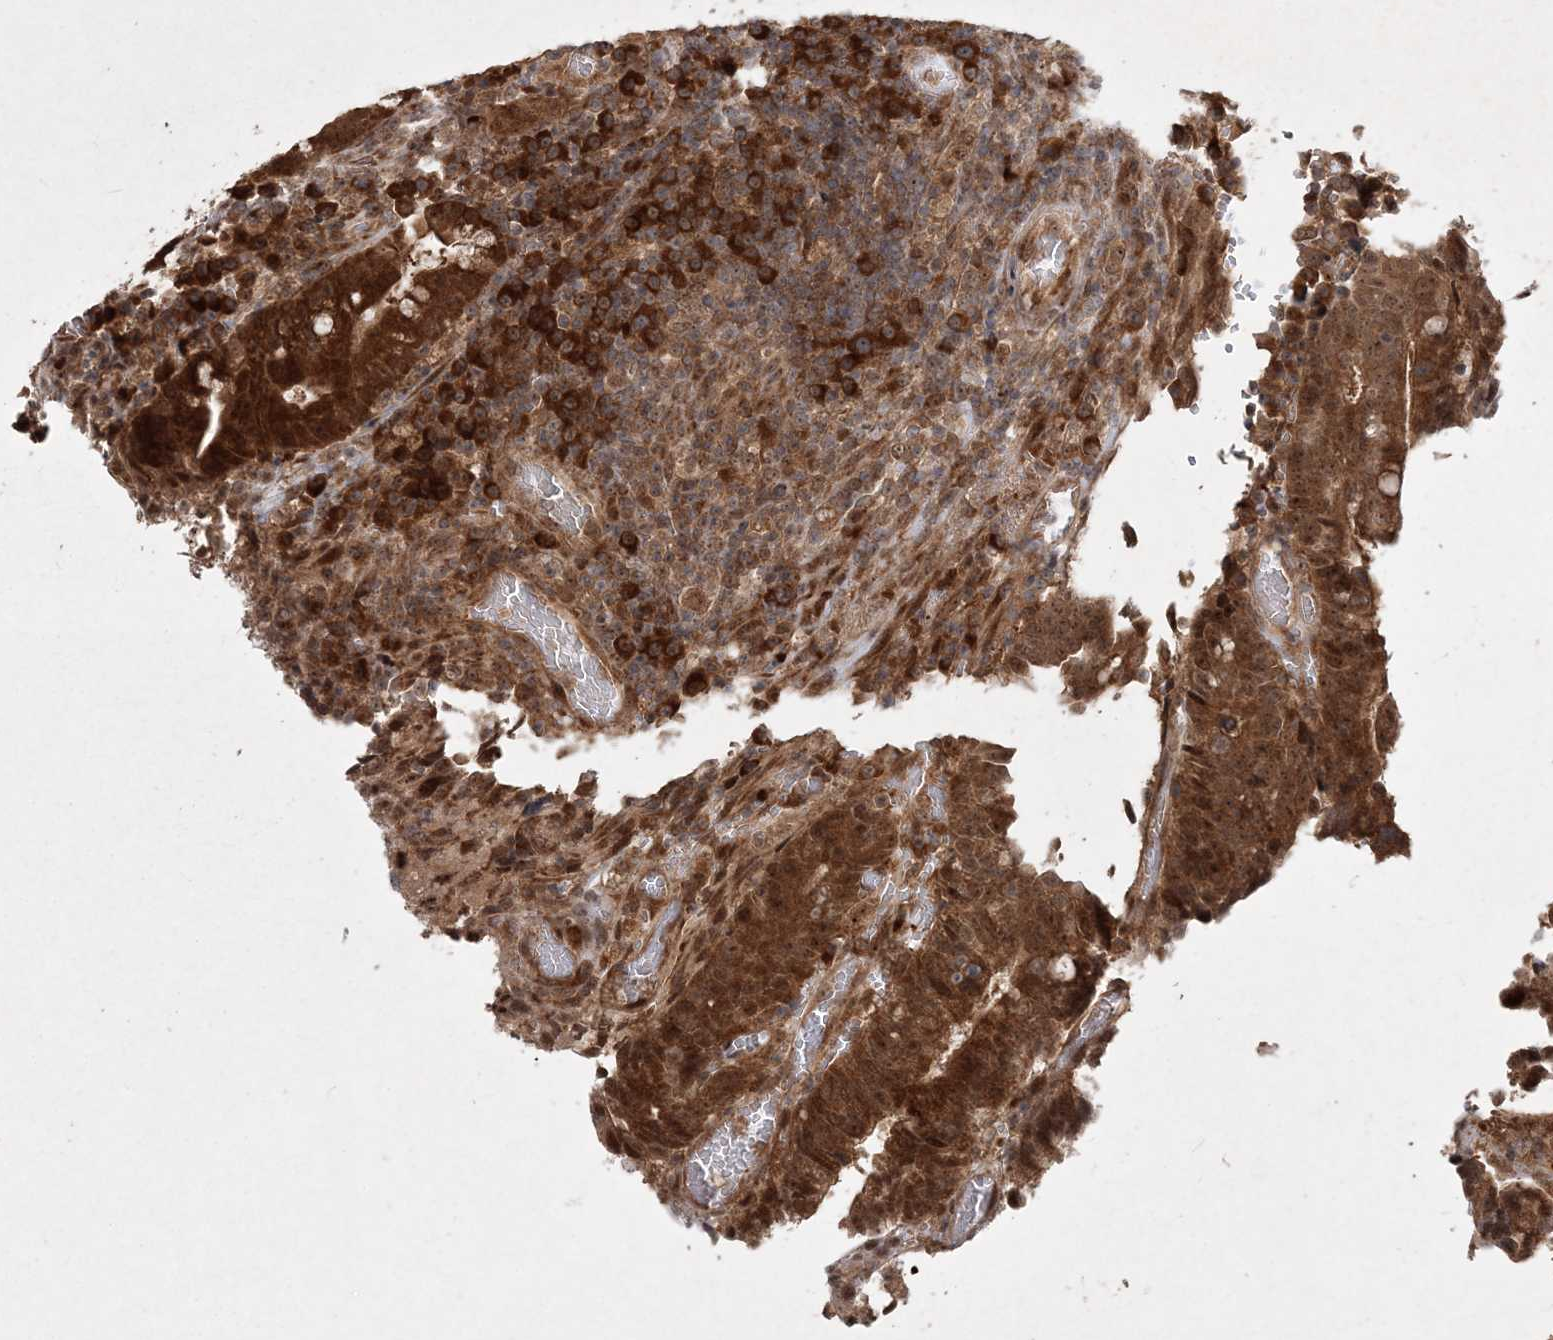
{"staining": {"intensity": "strong", "quantity": ">75%", "location": "cytoplasmic/membranous,nuclear"}, "tissue": "colorectal cancer", "cell_type": "Tumor cells", "image_type": "cancer", "snomed": [{"axis": "morphology", "description": "Adenocarcinoma, NOS"}, {"axis": "topography", "description": "Colon"}], "caption": "High-magnification brightfield microscopy of colorectal cancer stained with DAB (3,3'-diaminobenzidine) (brown) and counterstained with hematoxylin (blue). tumor cells exhibit strong cytoplasmic/membranous and nuclear positivity is seen in about>75% of cells. (Stains: DAB in brown, nuclei in blue, Microscopy: brightfield microscopy at high magnification).", "gene": "UBR3", "patient": {"sex": "female", "age": 66}}